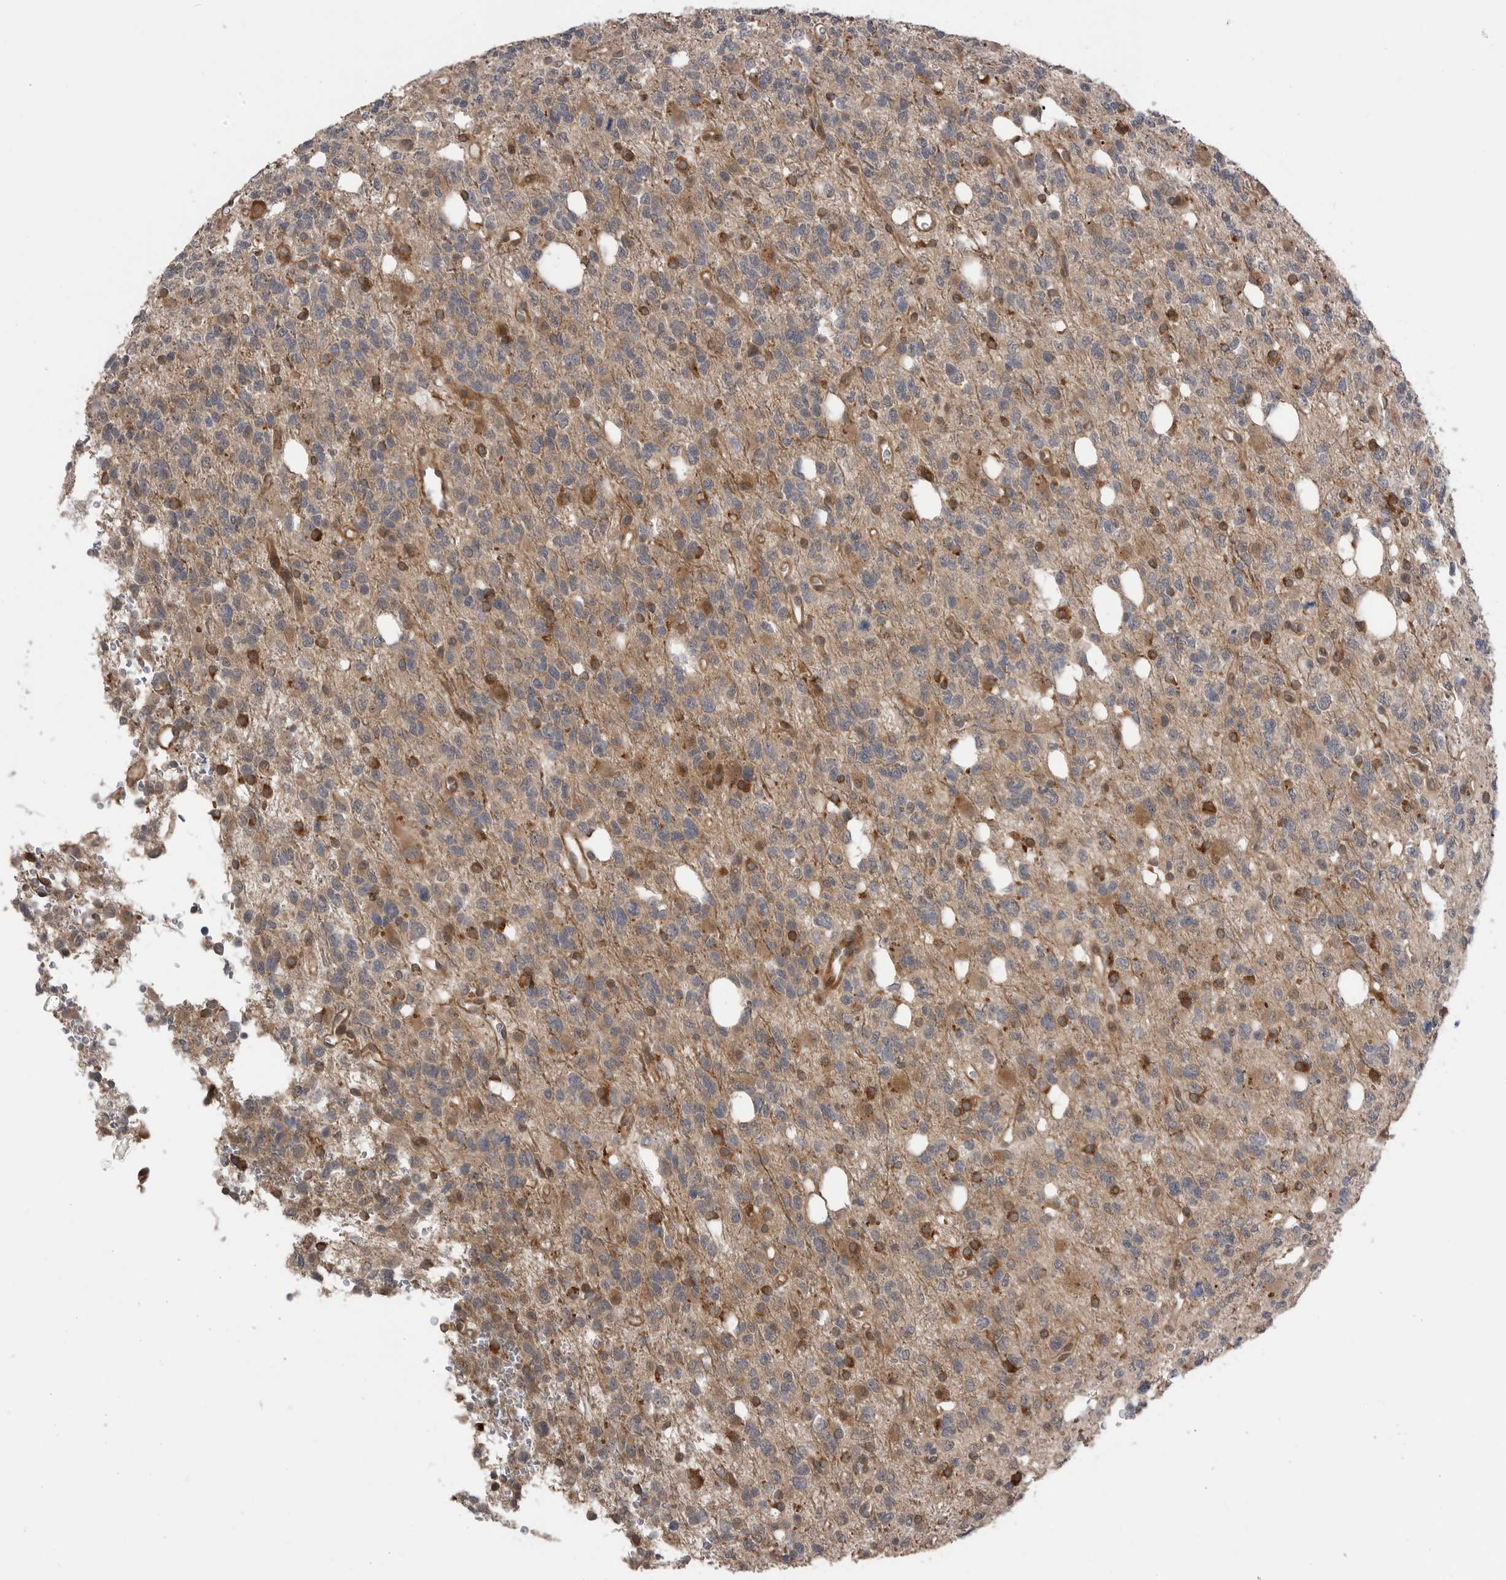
{"staining": {"intensity": "moderate", "quantity": "25%-75%", "location": "cytoplasmic/membranous"}, "tissue": "glioma", "cell_type": "Tumor cells", "image_type": "cancer", "snomed": [{"axis": "morphology", "description": "Glioma, malignant, High grade"}, {"axis": "topography", "description": "Brain"}], "caption": "Tumor cells exhibit medium levels of moderate cytoplasmic/membranous positivity in about 25%-75% of cells in glioma.", "gene": "PEAK1", "patient": {"sex": "female", "age": 62}}